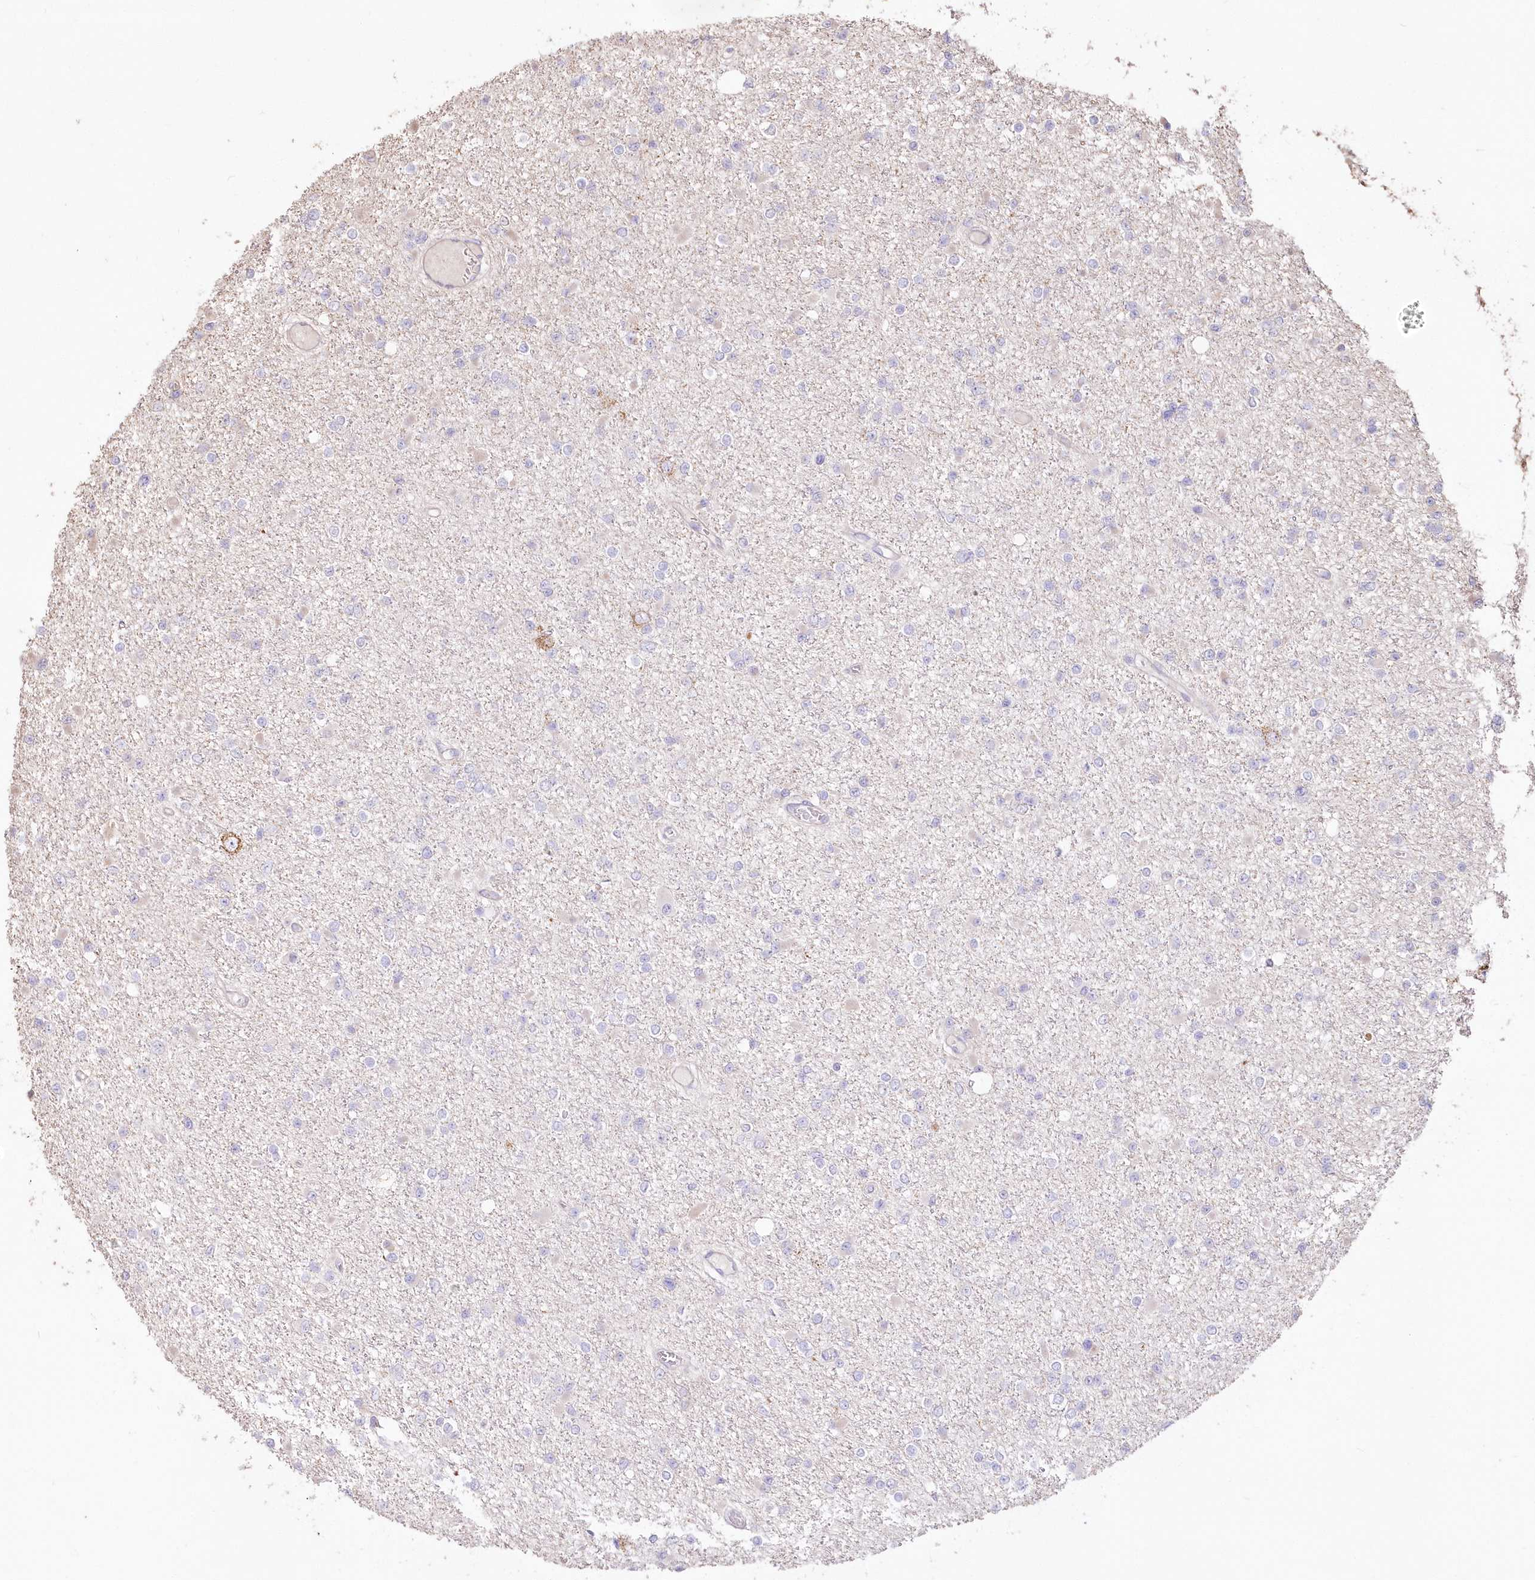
{"staining": {"intensity": "negative", "quantity": "none", "location": "none"}, "tissue": "glioma", "cell_type": "Tumor cells", "image_type": "cancer", "snomed": [{"axis": "morphology", "description": "Glioma, malignant, Low grade"}, {"axis": "topography", "description": "Brain"}], "caption": "A photomicrograph of human malignant glioma (low-grade) is negative for staining in tumor cells.", "gene": "STK17B", "patient": {"sex": "female", "age": 22}}